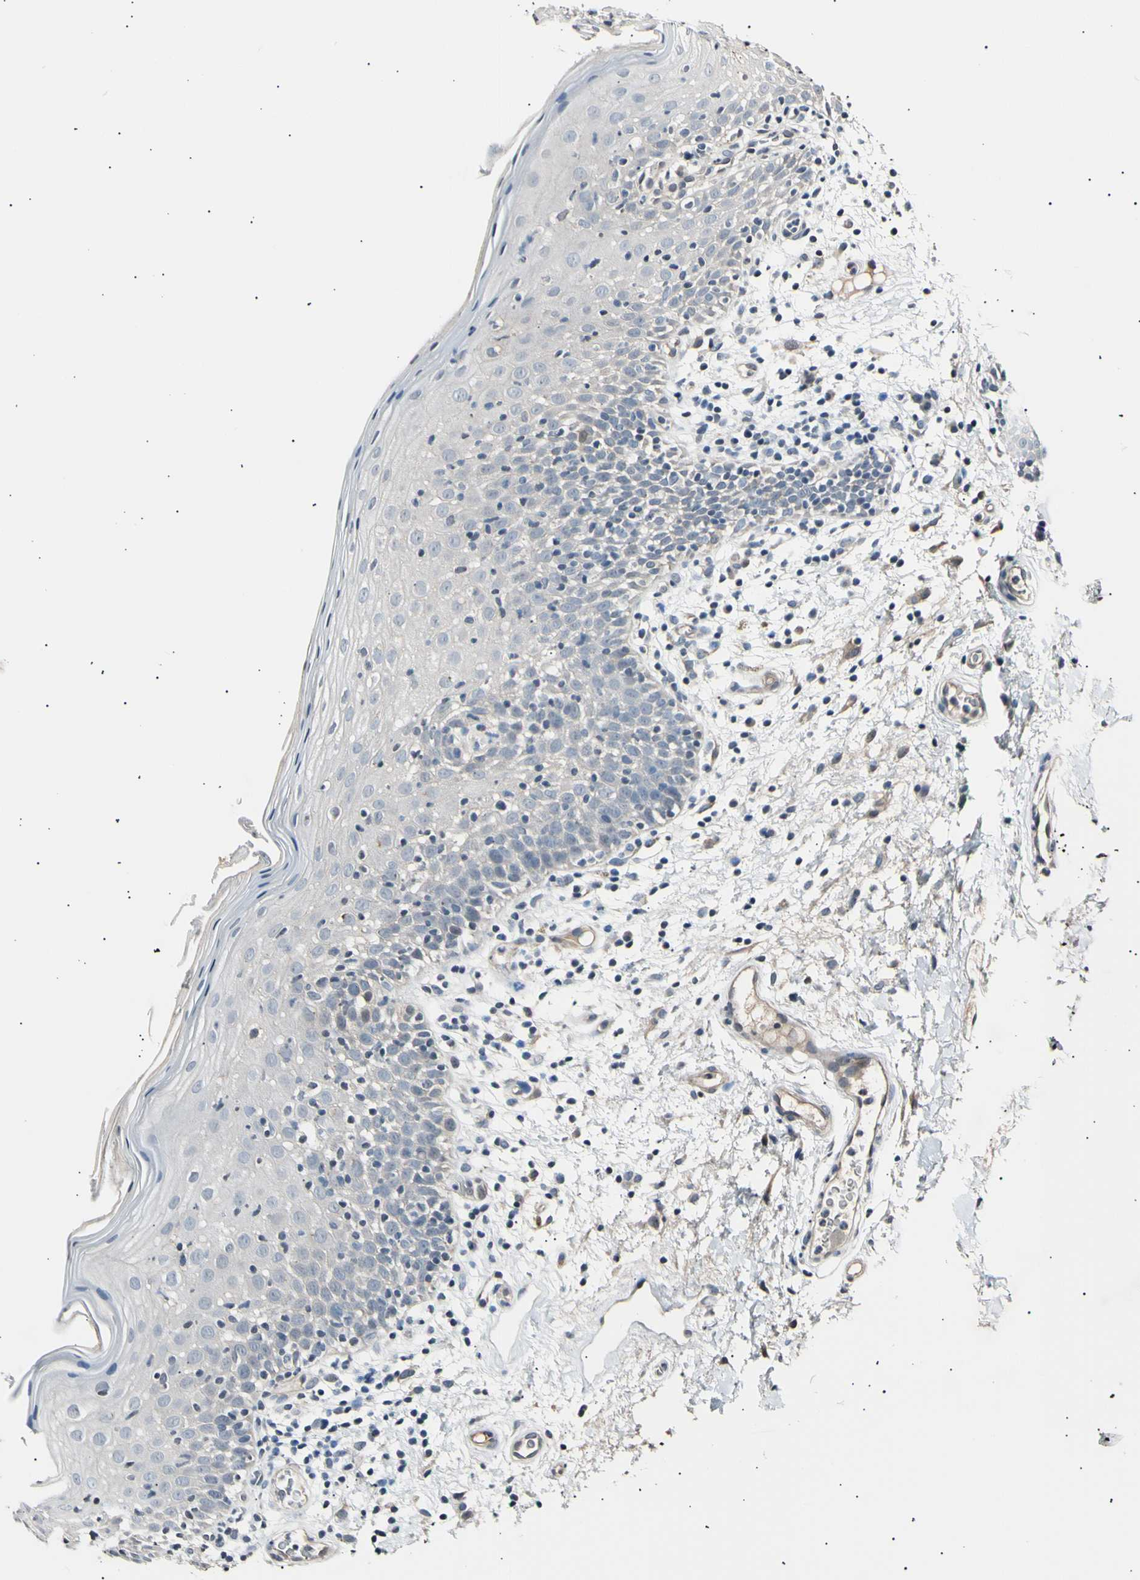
{"staining": {"intensity": "negative", "quantity": "none", "location": "none"}, "tissue": "oral mucosa", "cell_type": "Squamous epithelial cells", "image_type": "normal", "snomed": [{"axis": "morphology", "description": "Normal tissue, NOS"}, {"axis": "morphology", "description": "Squamous cell carcinoma, NOS"}, {"axis": "topography", "description": "Skeletal muscle"}, {"axis": "topography", "description": "Oral tissue"}], "caption": "The photomicrograph demonstrates no significant positivity in squamous epithelial cells of oral mucosa. (Brightfield microscopy of DAB (3,3'-diaminobenzidine) immunohistochemistry (IHC) at high magnification).", "gene": "AK1", "patient": {"sex": "male", "age": 71}}